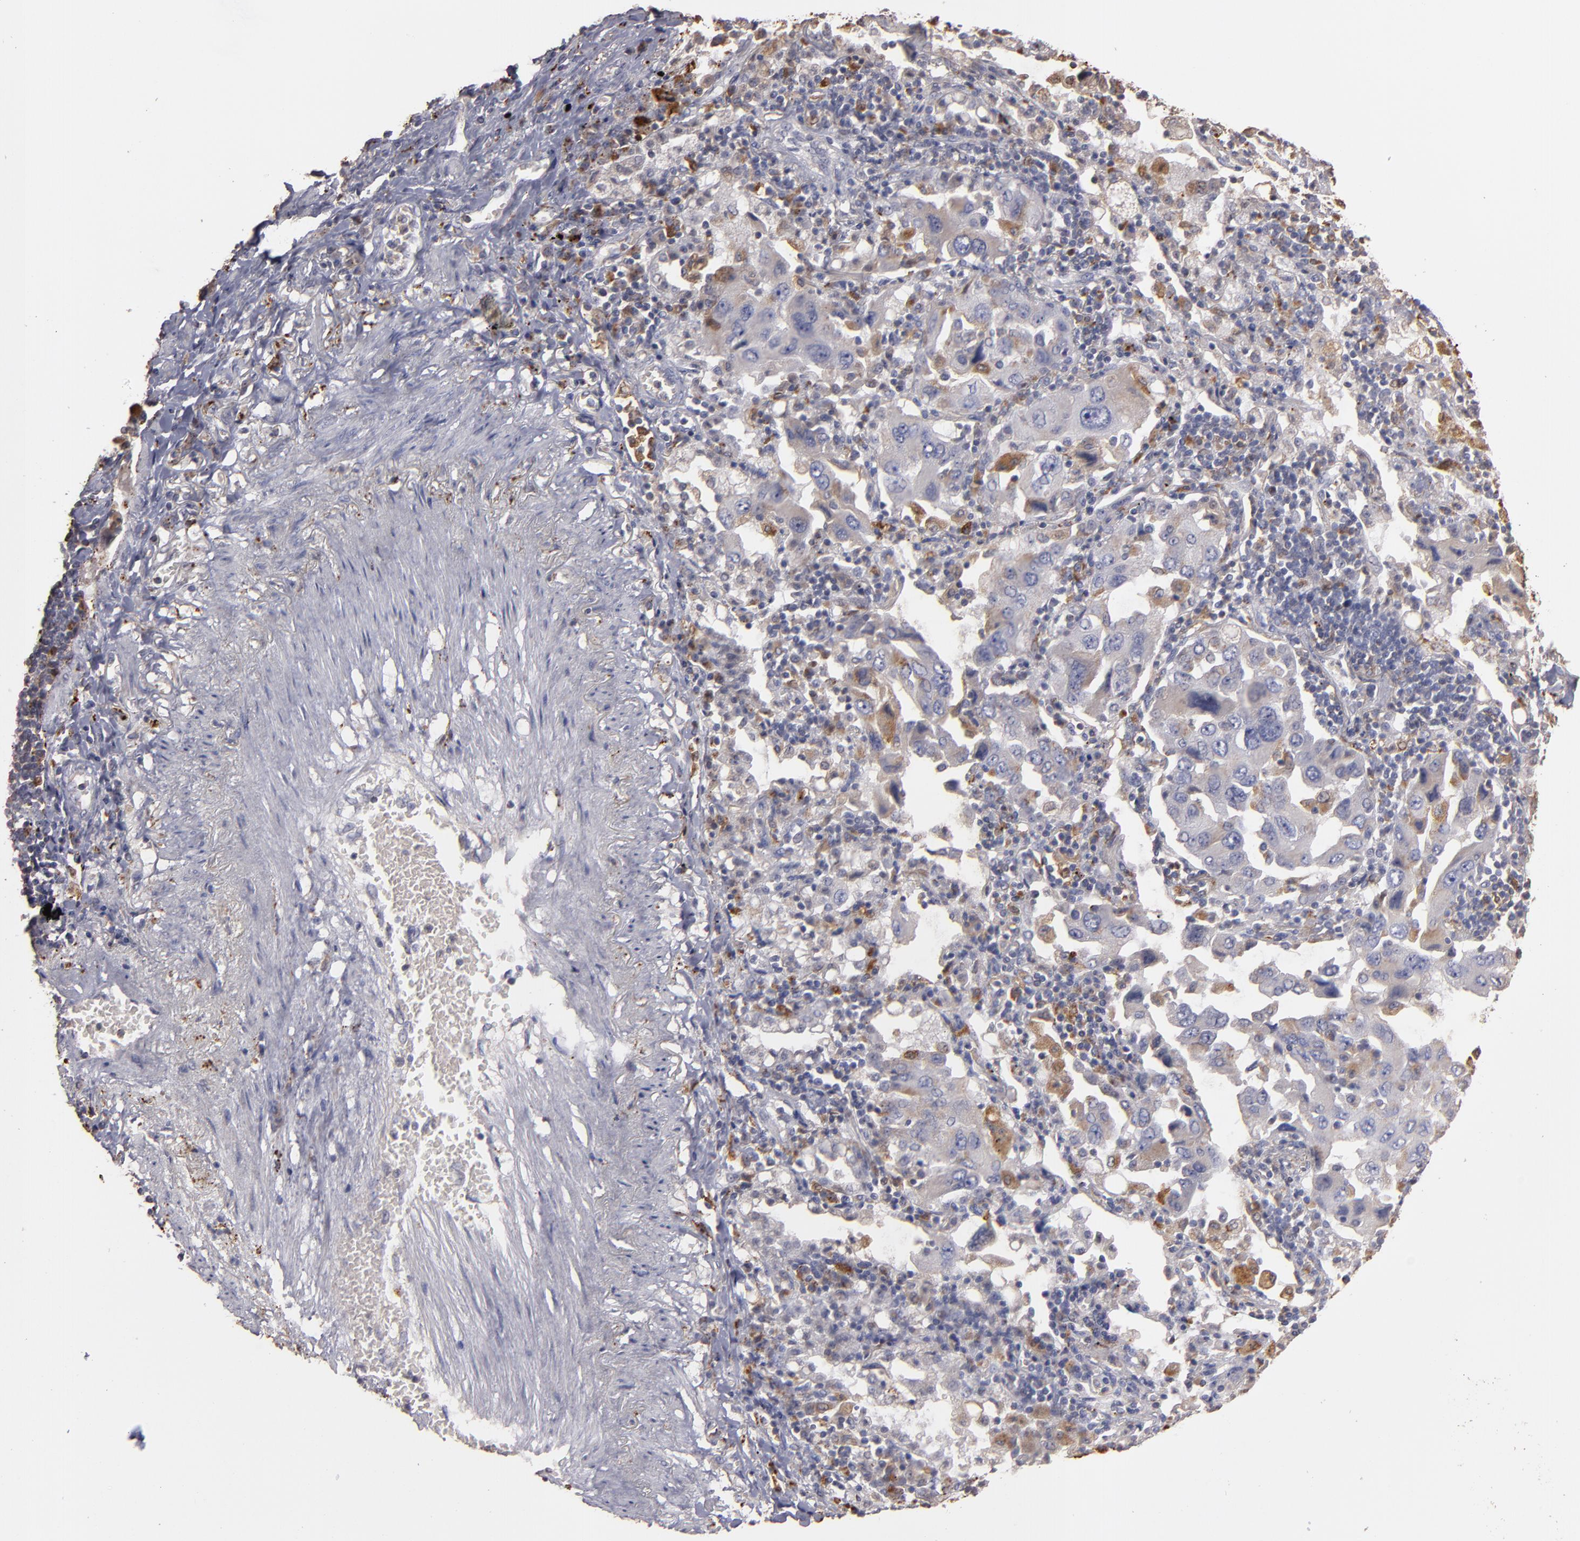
{"staining": {"intensity": "weak", "quantity": "25%-75%", "location": "cytoplasmic/membranous"}, "tissue": "lung cancer", "cell_type": "Tumor cells", "image_type": "cancer", "snomed": [{"axis": "morphology", "description": "Adenocarcinoma, NOS"}, {"axis": "topography", "description": "Lung"}], "caption": "This is an image of immunohistochemistry staining of lung cancer (adenocarcinoma), which shows weak expression in the cytoplasmic/membranous of tumor cells.", "gene": "TRAF1", "patient": {"sex": "female", "age": 65}}